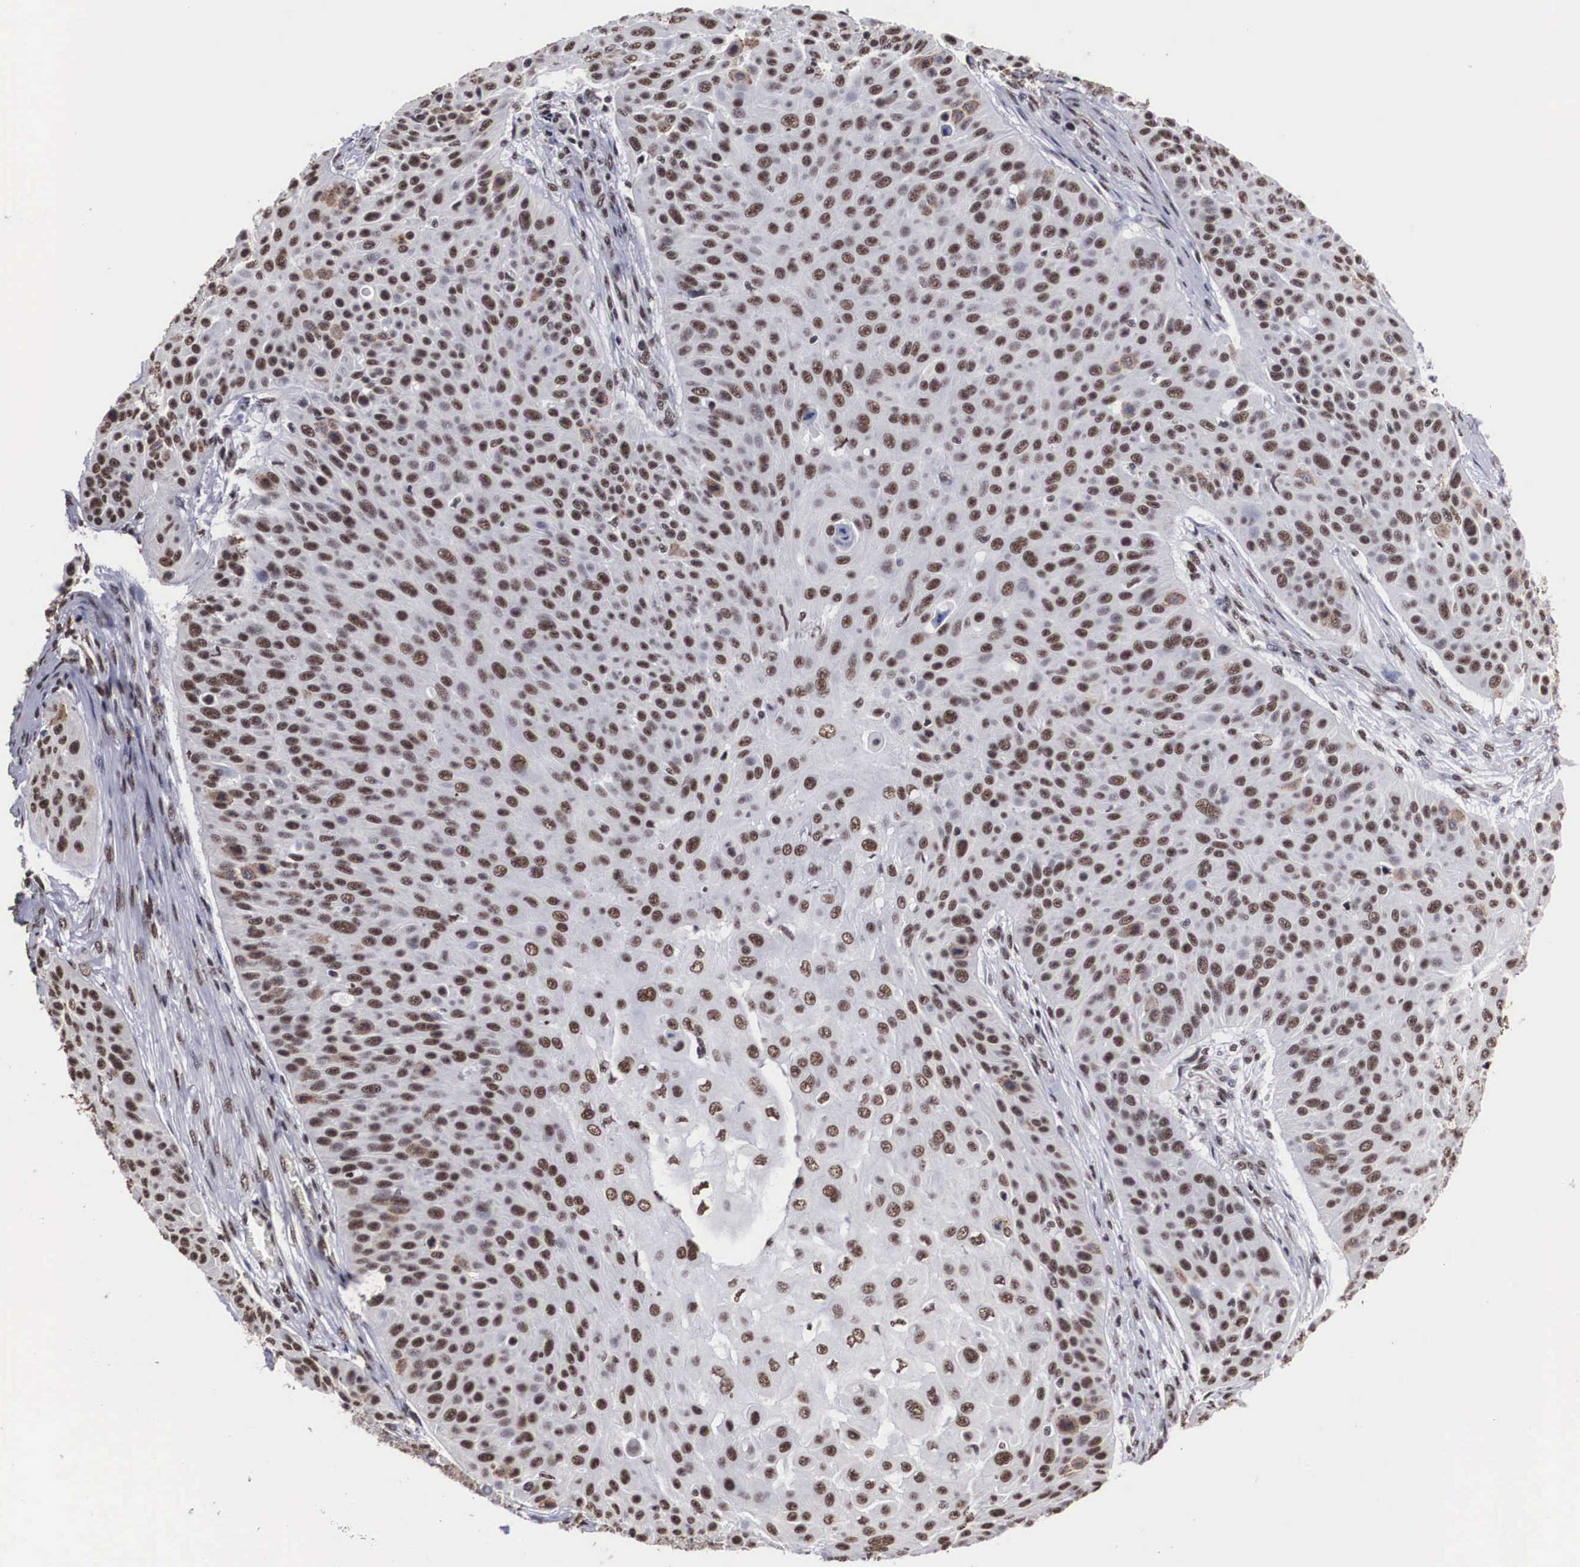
{"staining": {"intensity": "moderate", "quantity": ">75%", "location": "nuclear"}, "tissue": "skin cancer", "cell_type": "Tumor cells", "image_type": "cancer", "snomed": [{"axis": "morphology", "description": "Squamous cell carcinoma, NOS"}, {"axis": "topography", "description": "Skin"}], "caption": "Tumor cells reveal medium levels of moderate nuclear expression in approximately >75% of cells in human squamous cell carcinoma (skin). Using DAB (3,3'-diaminobenzidine) (brown) and hematoxylin (blue) stains, captured at high magnification using brightfield microscopy.", "gene": "ACIN1", "patient": {"sex": "male", "age": 82}}